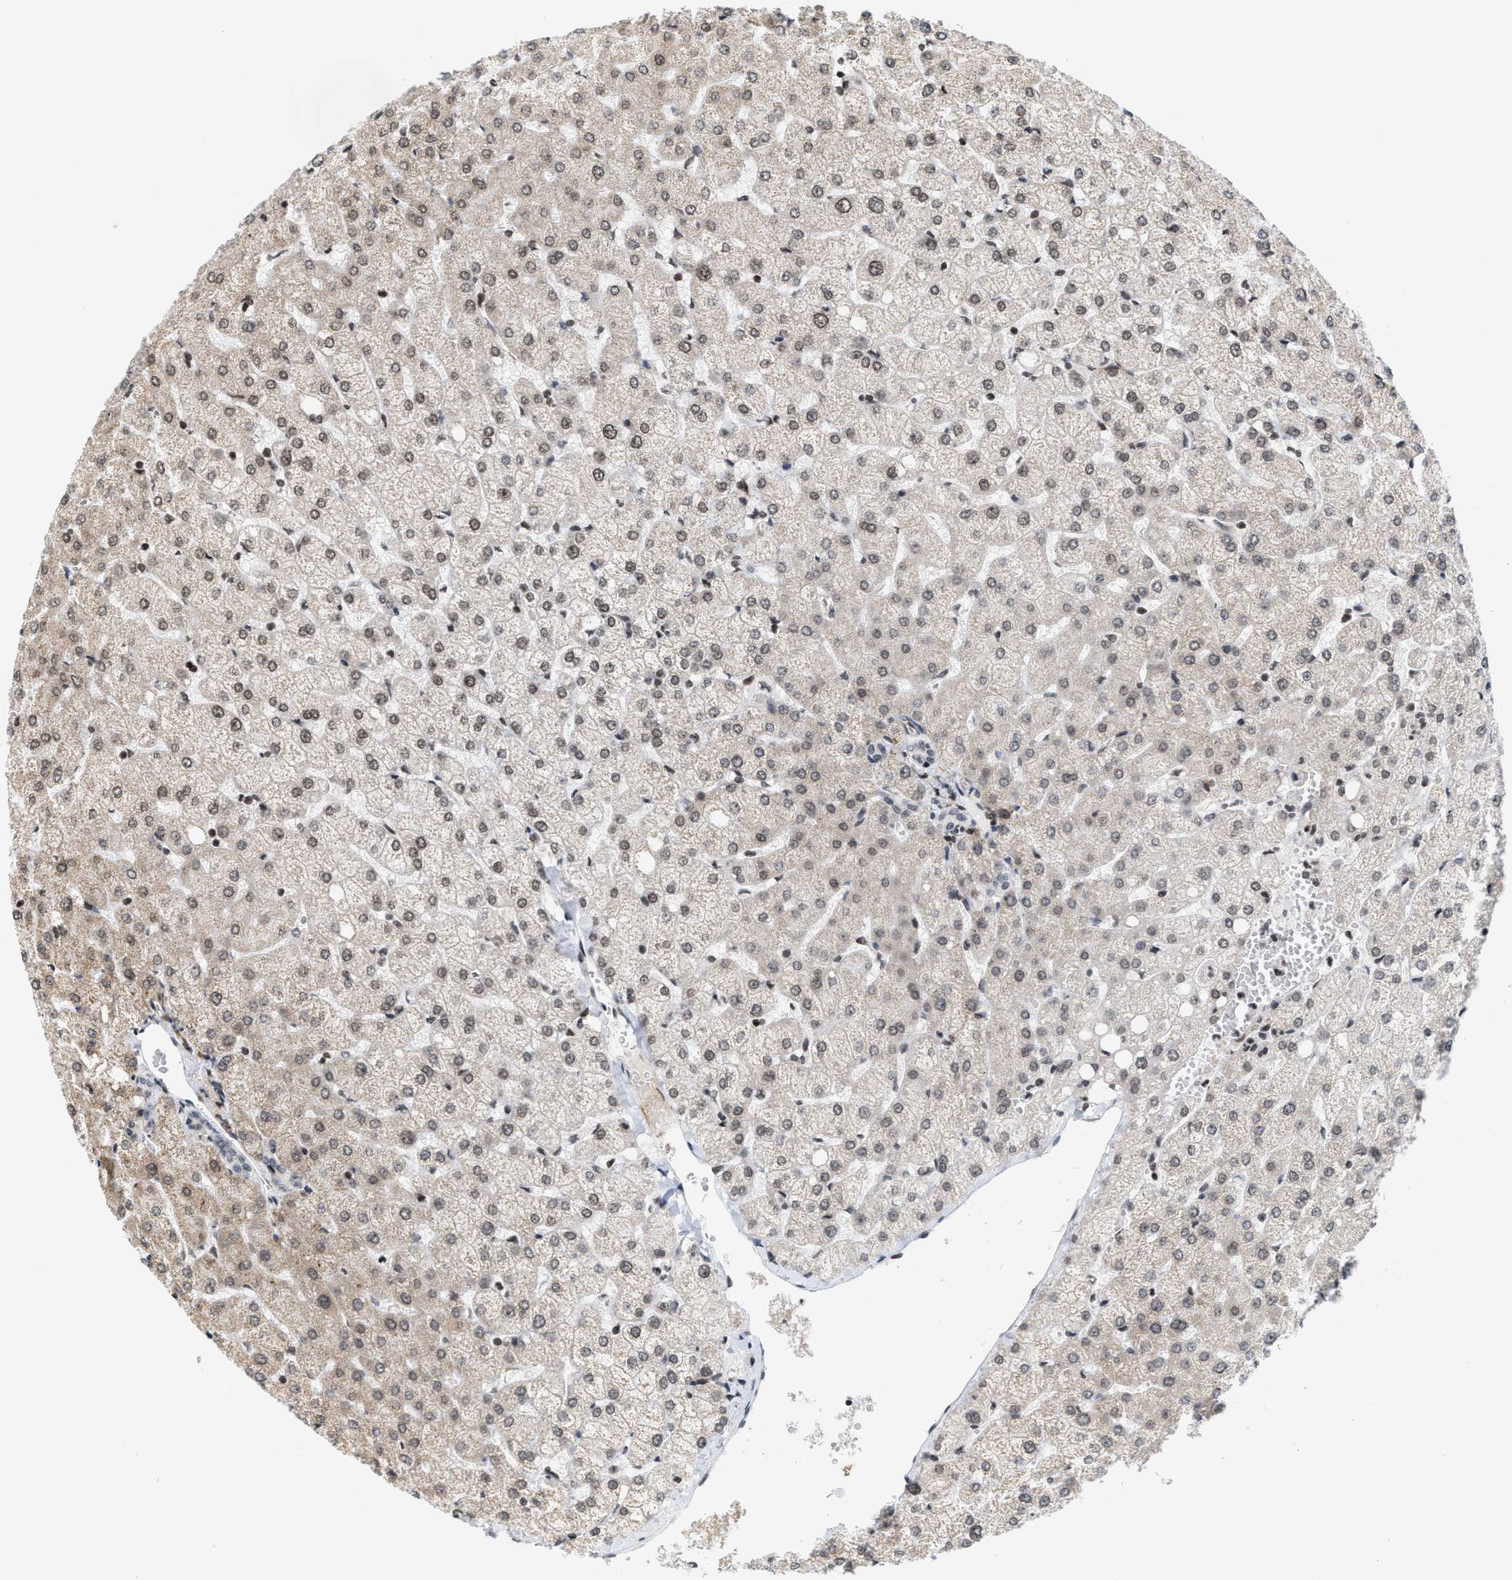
{"staining": {"intensity": "weak", "quantity": "25%-75%", "location": "nuclear"}, "tissue": "liver", "cell_type": "Cholangiocytes", "image_type": "normal", "snomed": [{"axis": "morphology", "description": "Normal tissue, NOS"}, {"axis": "topography", "description": "Liver"}], "caption": "Brown immunohistochemical staining in normal liver displays weak nuclear expression in about 25%-75% of cholangiocytes. The protein of interest is stained brown, and the nuclei are stained in blue (DAB (3,3'-diaminobenzidine) IHC with brightfield microscopy, high magnification).", "gene": "ANKRD6", "patient": {"sex": "female", "age": 54}}